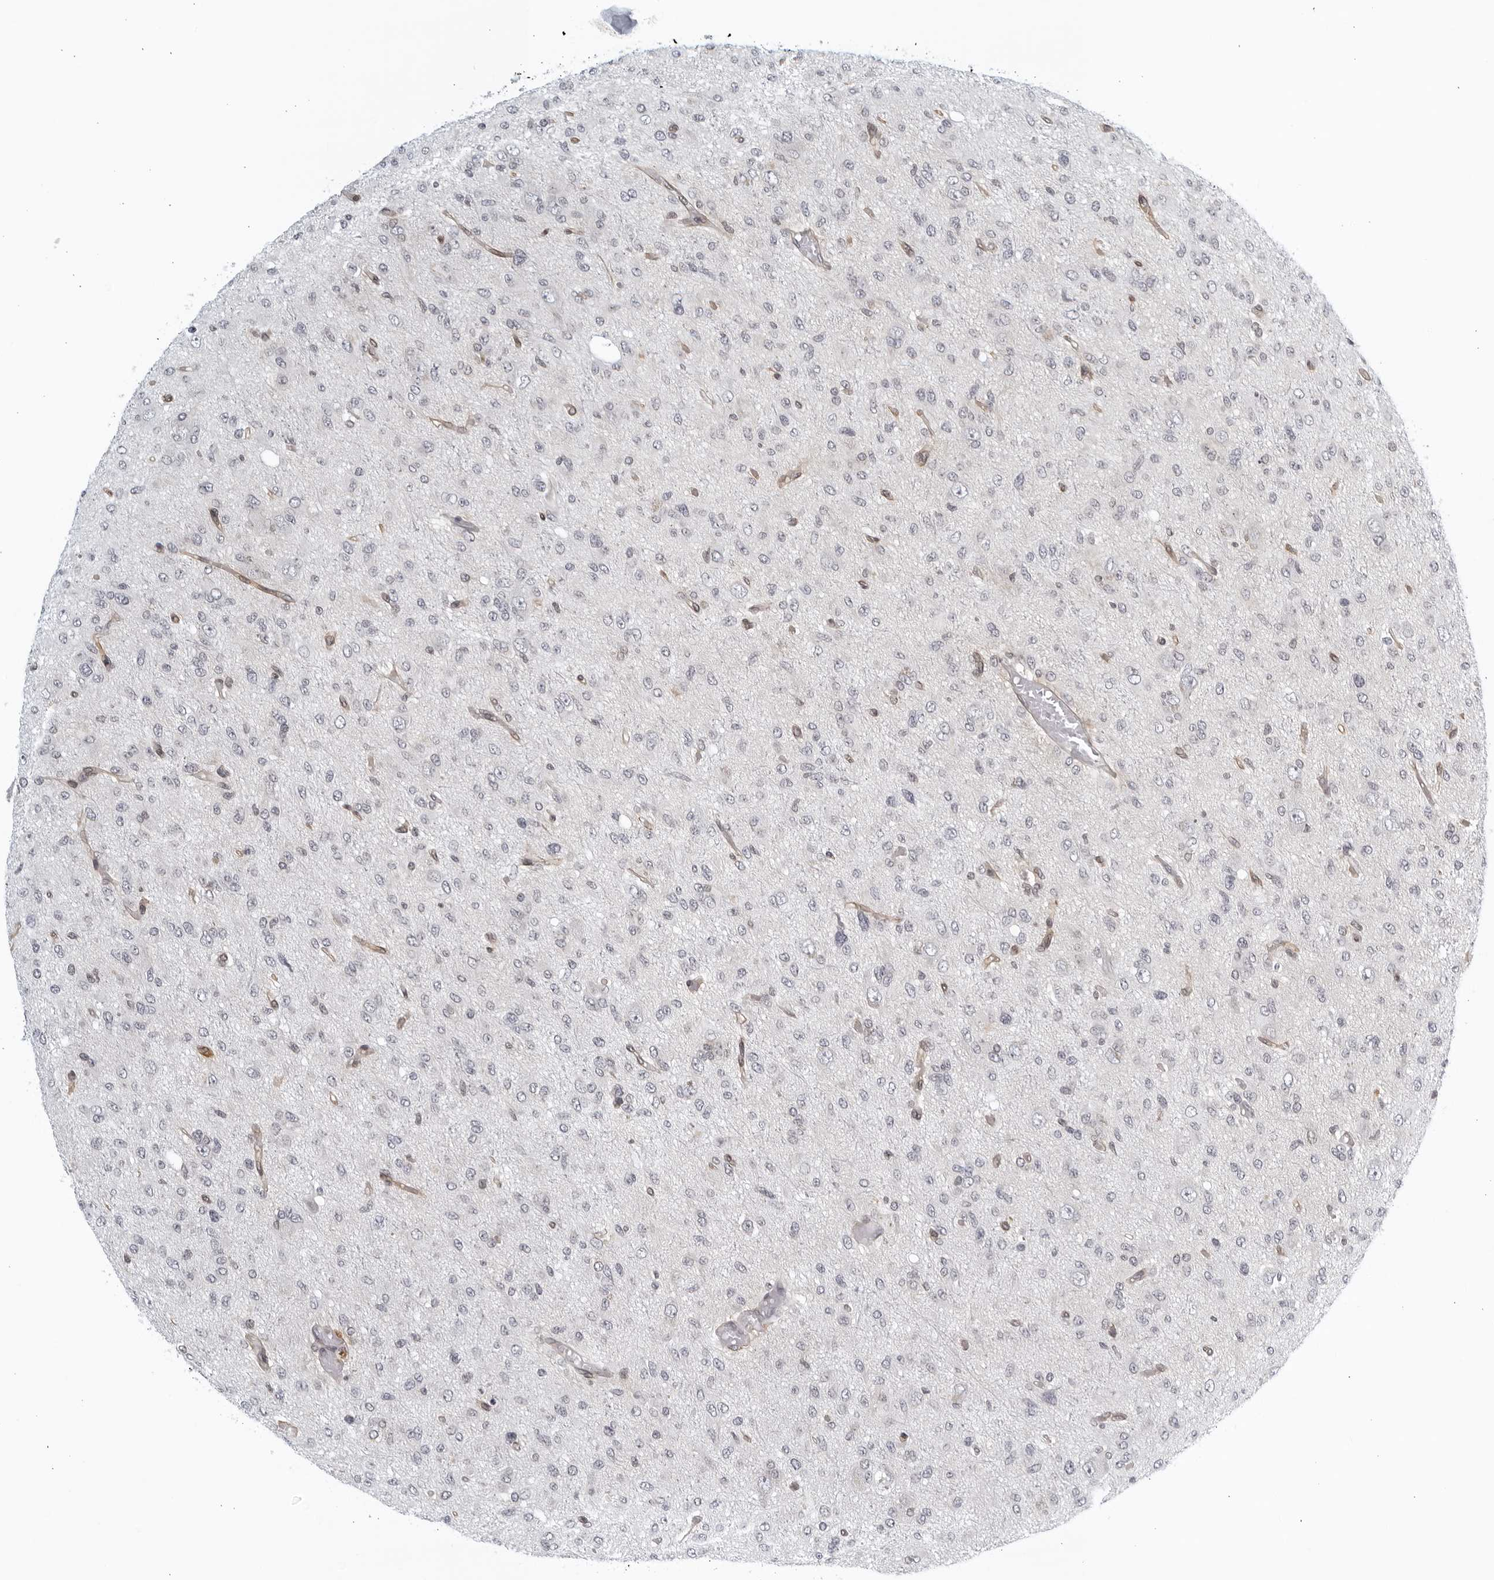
{"staining": {"intensity": "negative", "quantity": "none", "location": "none"}, "tissue": "glioma", "cell_type": "Tumor cells", "image_type": "cancer", "snomed": [{"axis": "morphology", "description": "Glioma, malignant, High grade"}, {"axis": "topography", "description": "Brain"}], "caption": "High power microscopy histopathology image of an immunohistochemistry (IHC) photomicrograph of high-grade glioma (malignant), revealing no significant positivity in tumor cells.", "gene": "SERTAD4", "patient": {"sex": "female", "age": 59}}